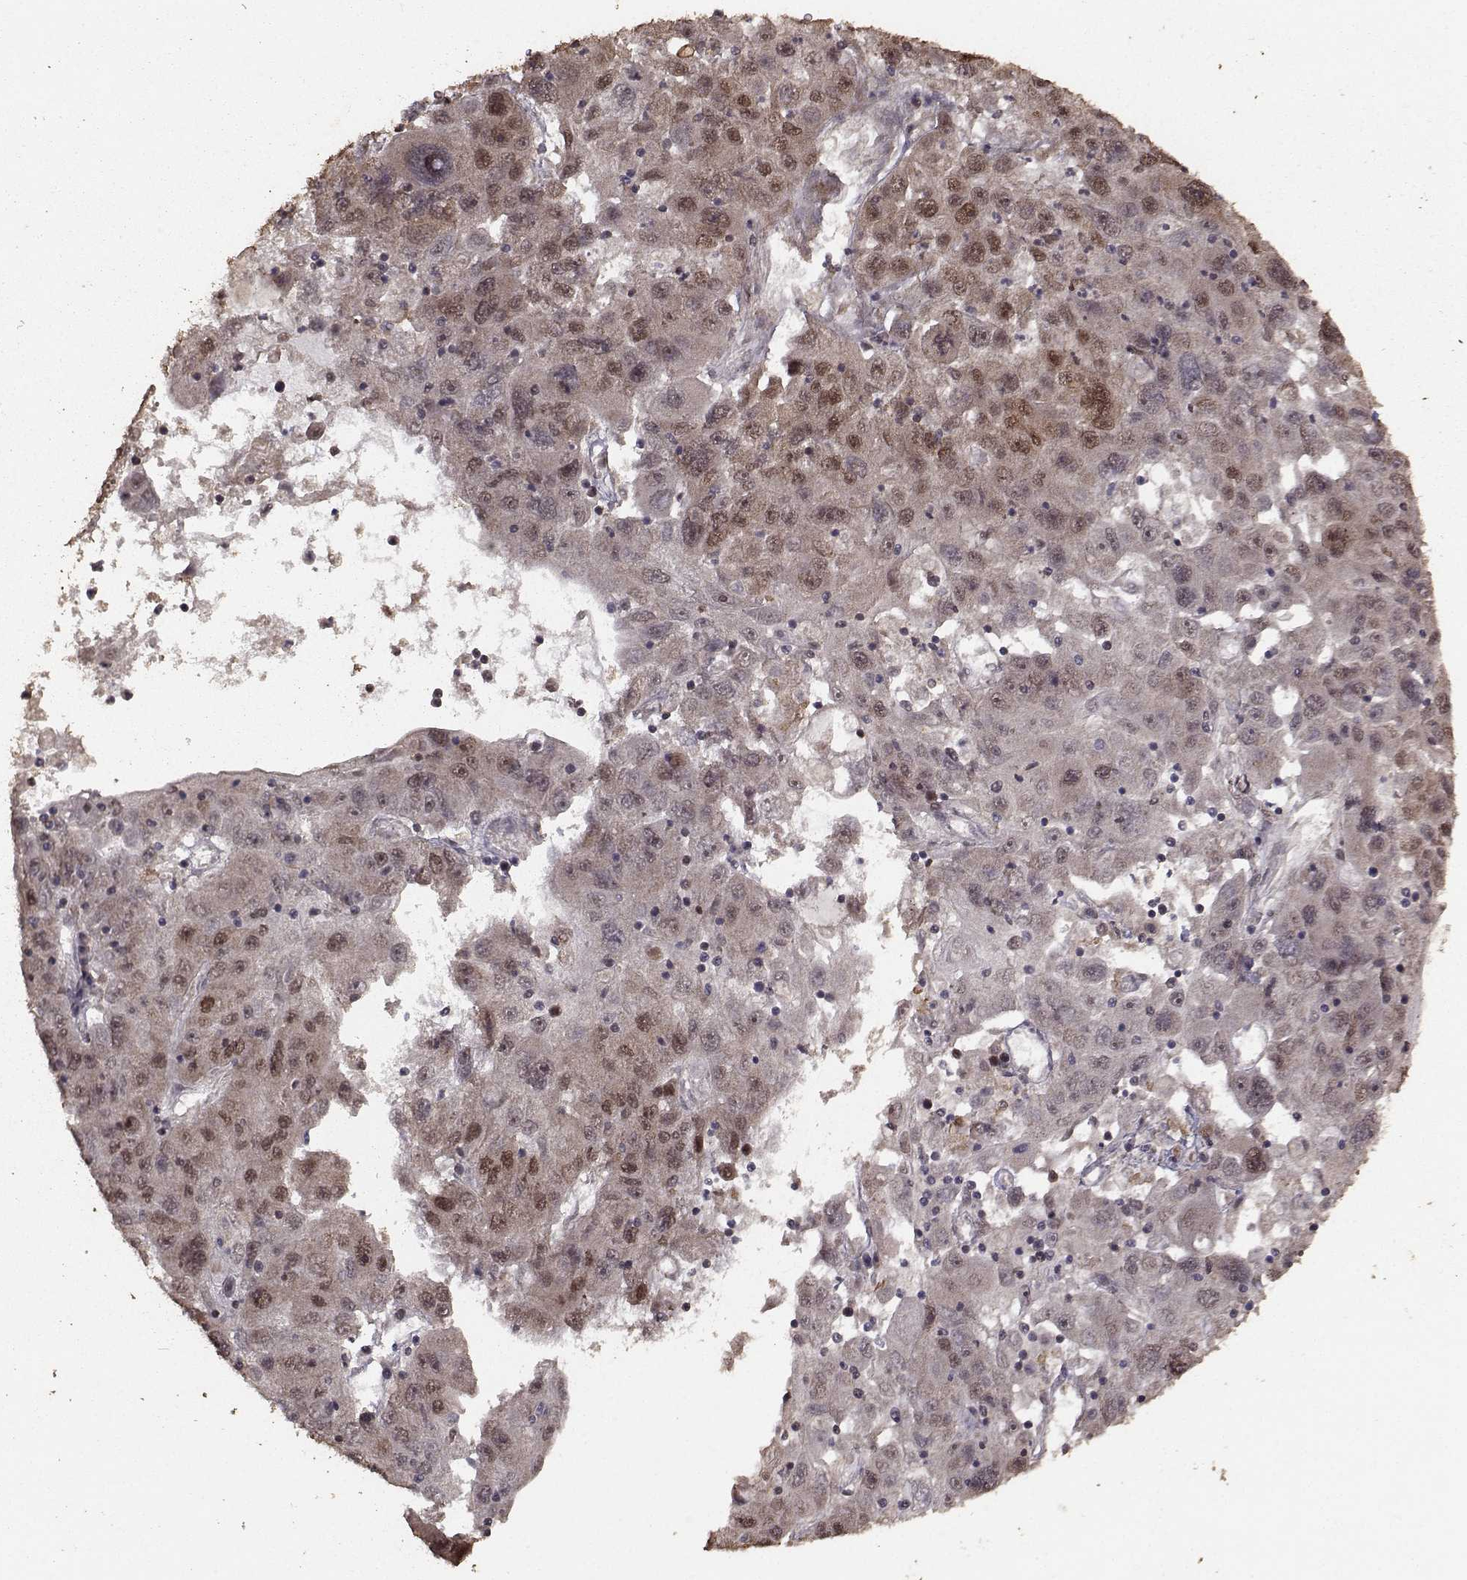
{"staining": {"intensity": "strong", "quantity": "25%-75%", "location": "cytoplasmic/membranous,nuclear"}, "tissue": "stomach cancer", "cell_type": "Tumor cells", "image_type": "cancer", "snomed": [{"axis": "morphology", "description": "Adenocarcinoma, NOS"}, {"axis": "topography", "description": "Stomach"}], "caption": "Protein analysis of stomach adenocarcinoma tissue shows strong cytoplasmic/membranous and nuclear expression in approximately 25%-75% of tumor cells.", "gene": "SF1", "patient": {"sex": "male", "age": 56}}